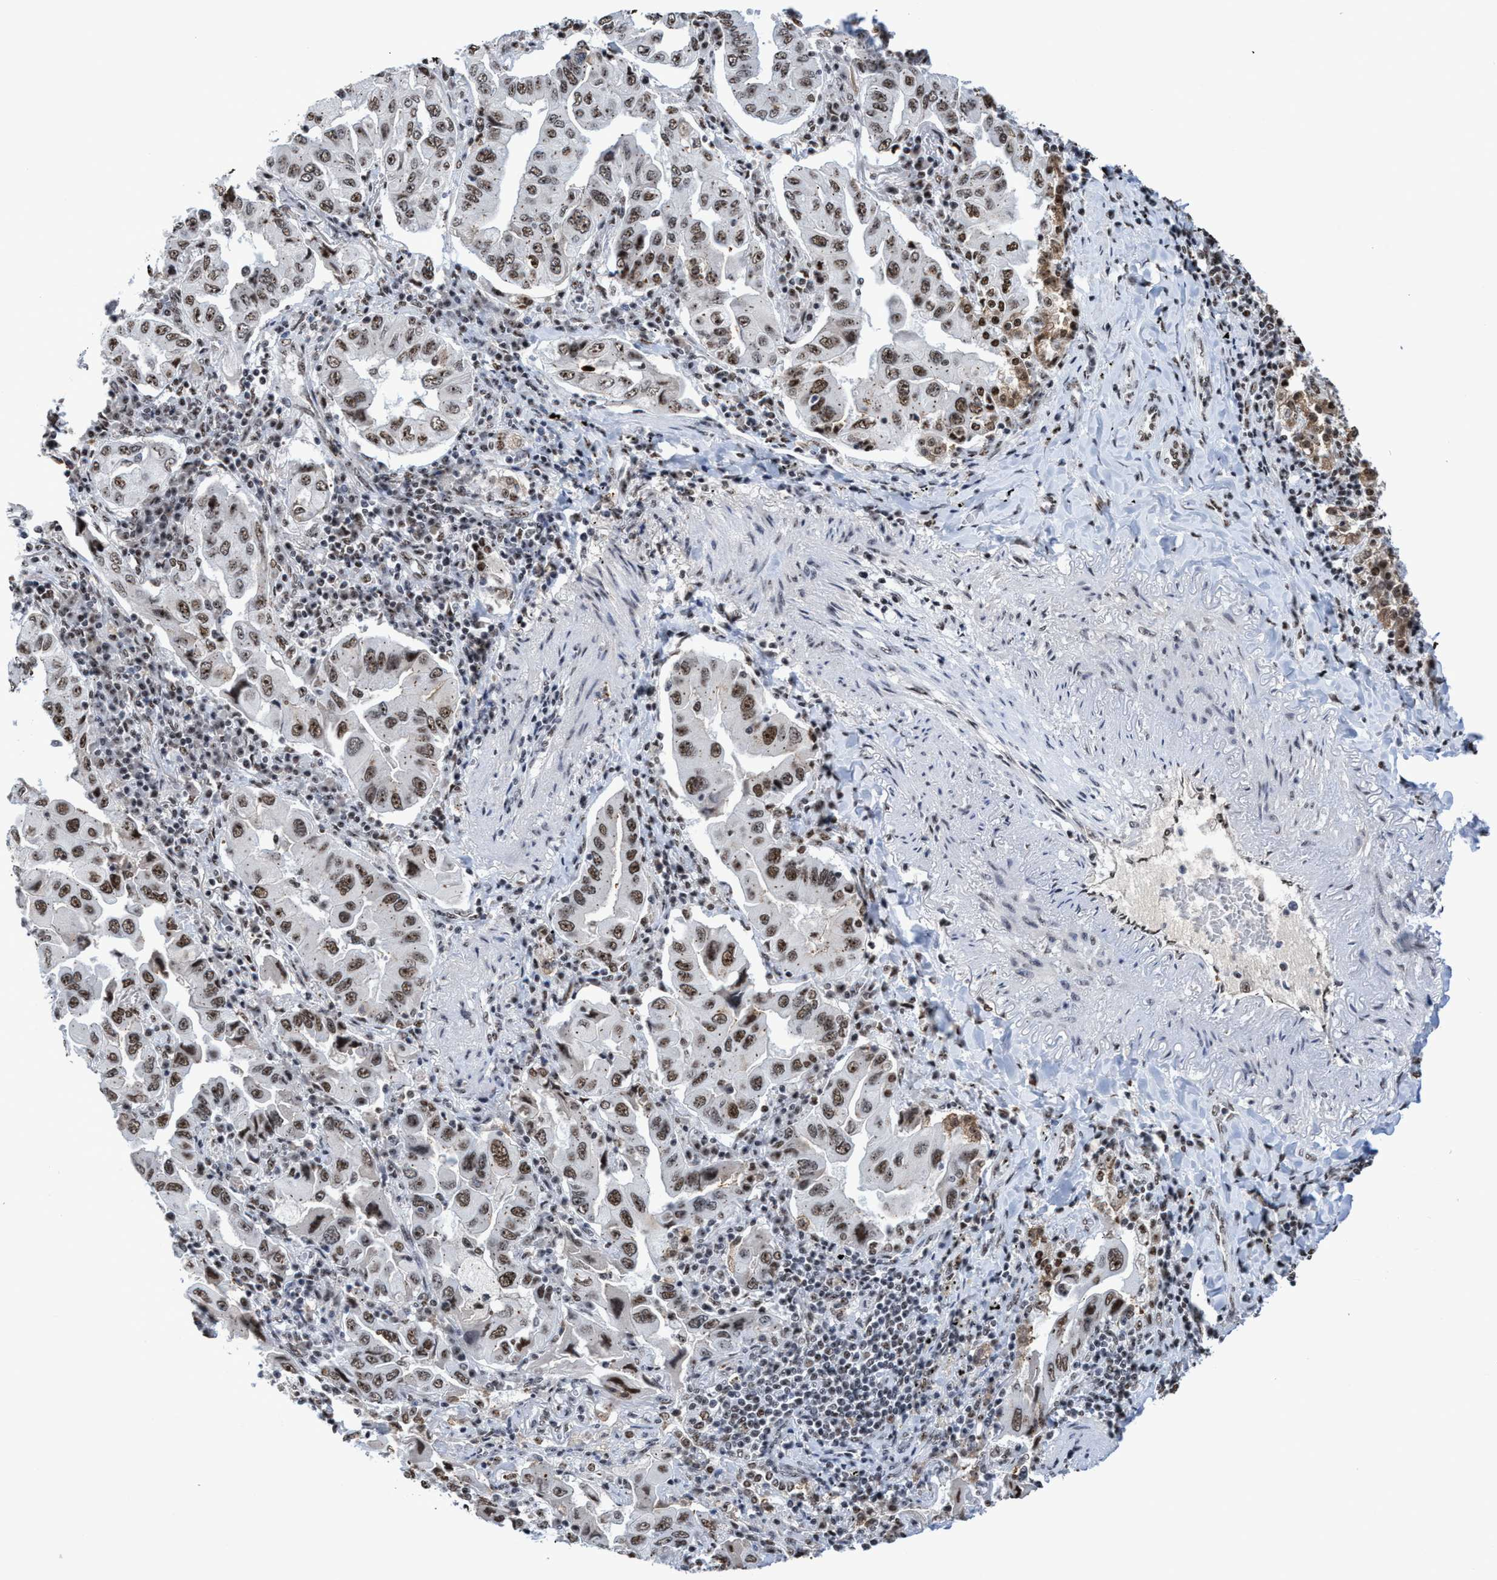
{"staining": {"intensity": "moderate", "quantity": ">75%", "location": "nuclear"}, "tissue": "lung cancer", "cell_type": "Tumor cells", "image_type": "cancer", "snomed": [{"axis": "morphology", "description": "Adenocarcinoma, NOS"}, {"axis": "topography", "description": "Lung"}], "caption": "High-power microscopy captured an immunohistochemistry image of adenocarcinoma (lung), revealing moderate nuclear staining in approximately >75% of tumor cells. (Brightfield microscopy of DAB IHC at high magnification).", "gene": "EFCAB10", "patient": {"sex": "female", "age": 65}}